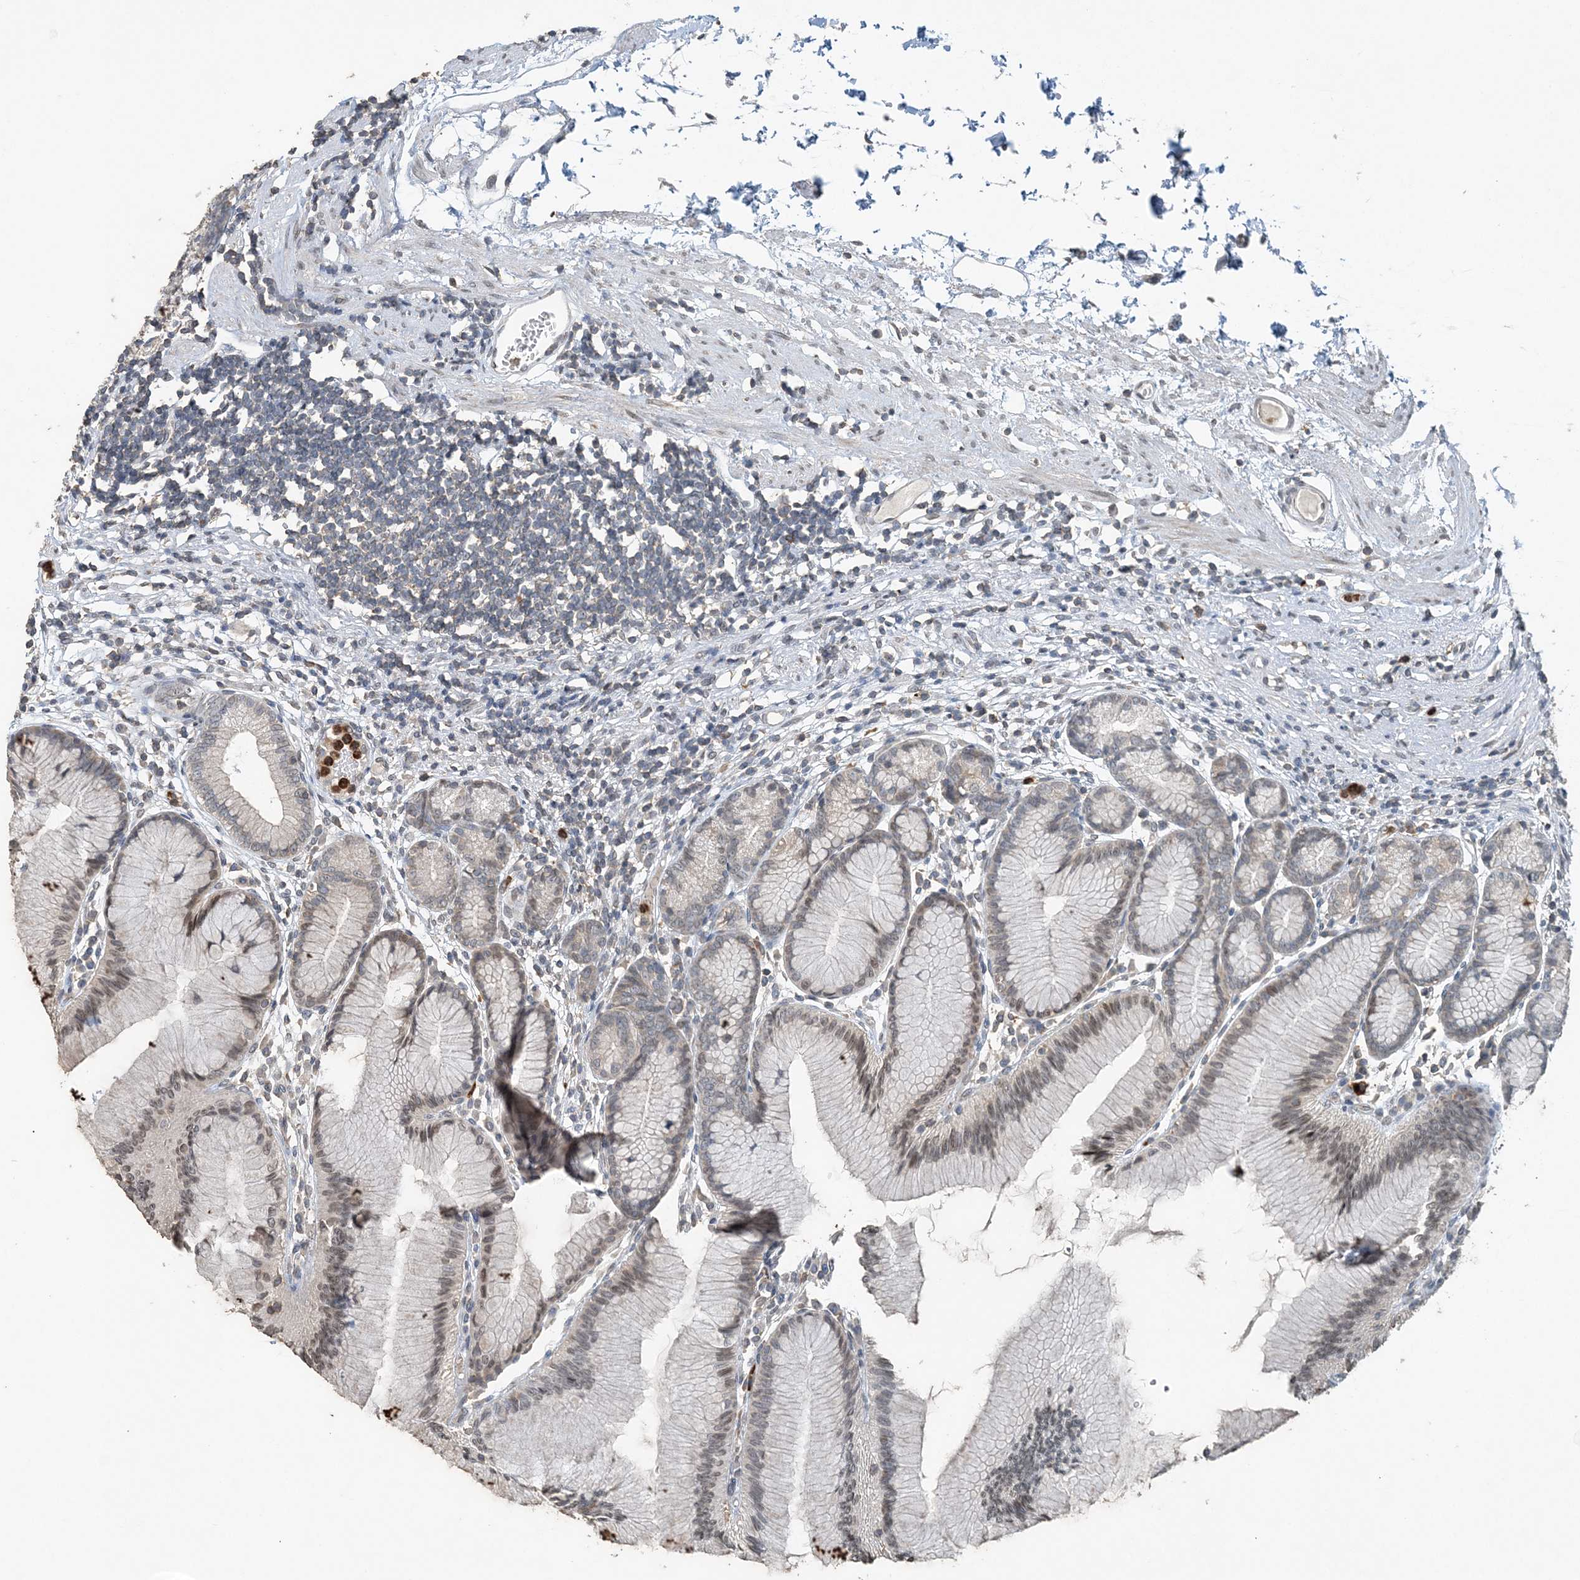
{"staining": {"intensity": "weak", "quantity": "<25%", "location": "nuclear"}, "tissue": "stomach", "cell_type": "Glandular cells", "image_type": "normal", "snomed": [{"axis": "morphology", "description": "Normal tissue, NOS"}, {"axis": "topography", "description": "Stomach"}], "caption": "This micrograph is of normal stomach stained with immunohistochemistry to label a protein in brown with the nuclei are counter-stained blue. There is no expression in glandular cells.", "gene": "FAM110A", "patient": {"sex": "female", "age": 57}}